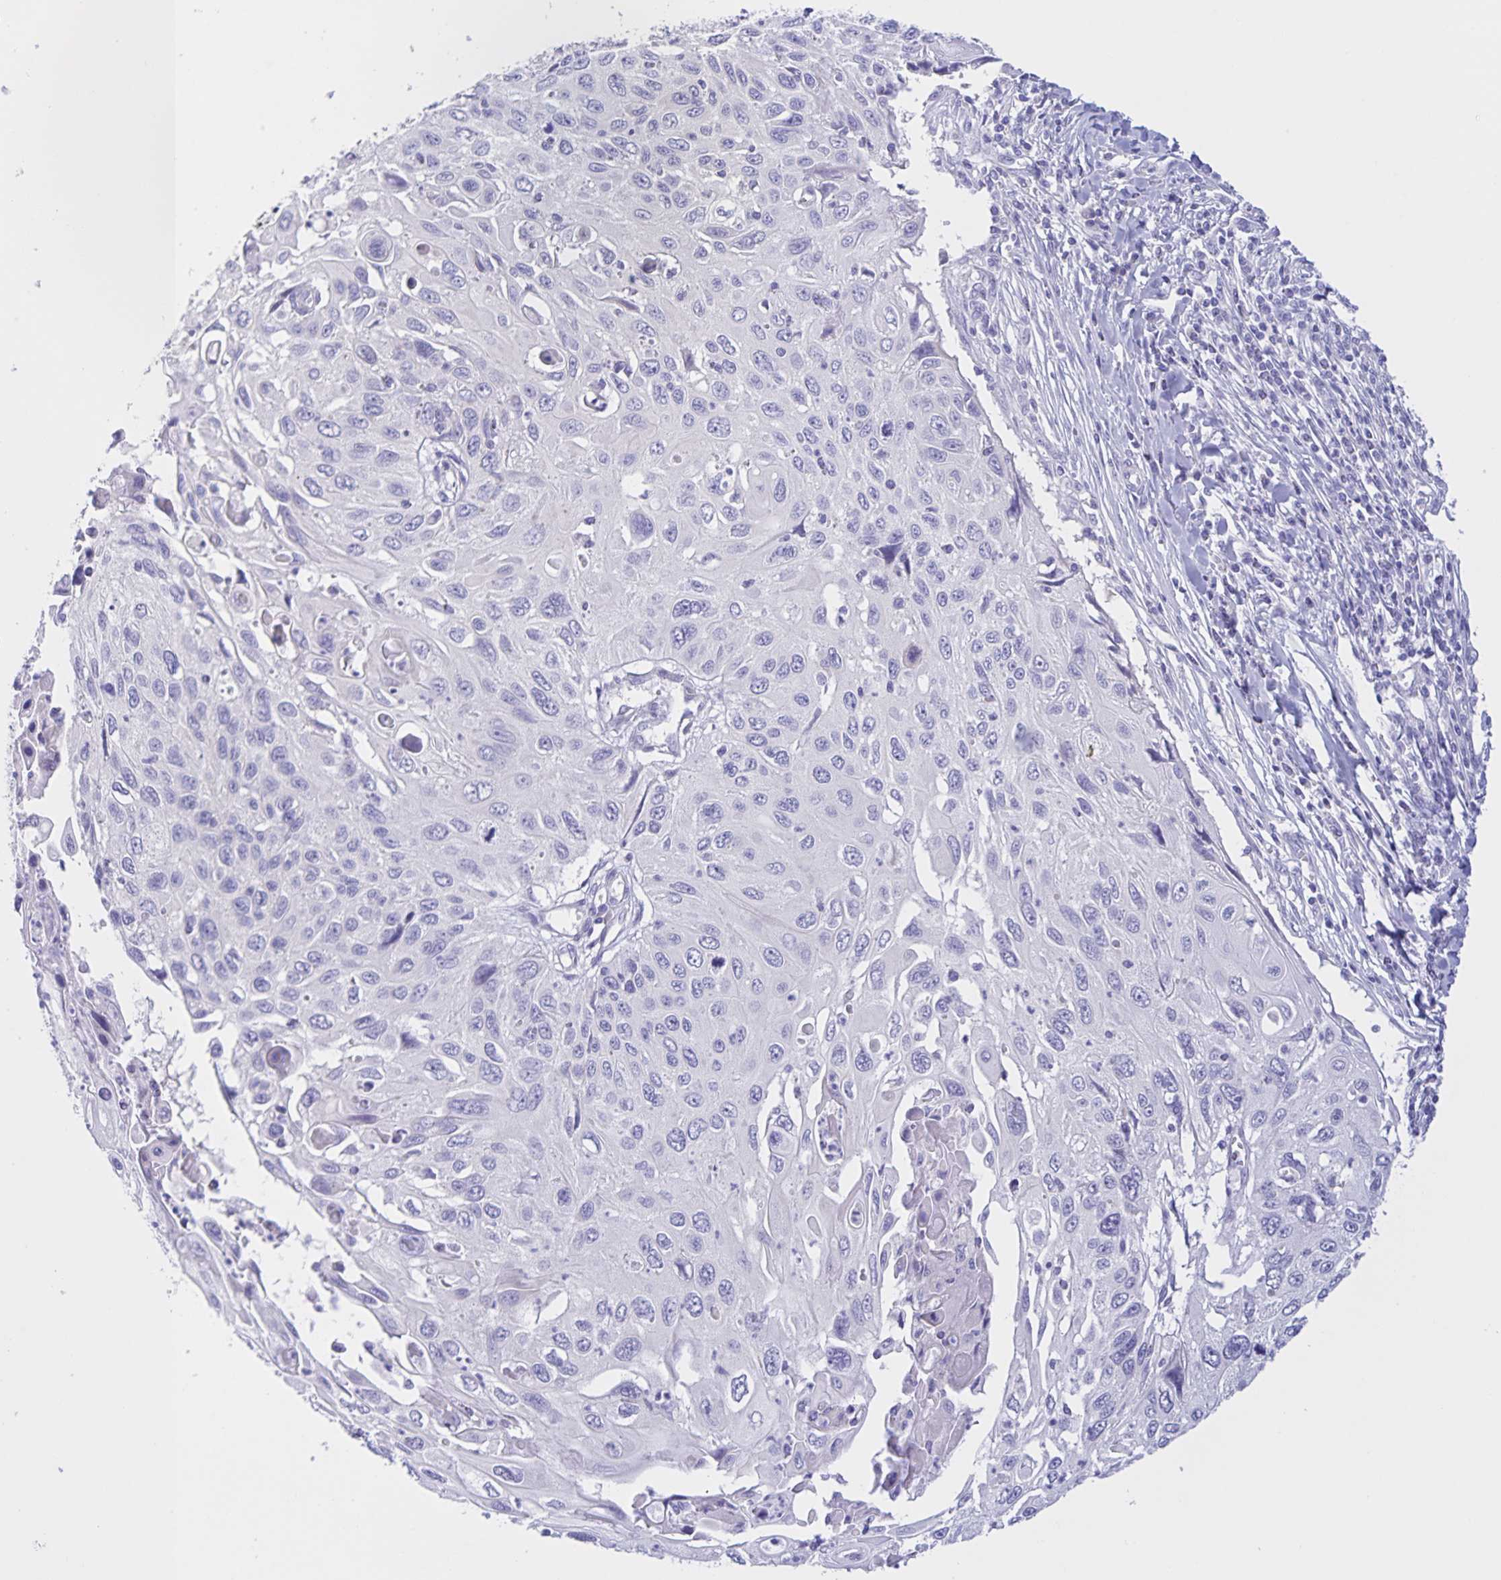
{"staining": {"intensity": "negative", "quantity": "none", "location": "none"}, "tissue": "cervical cancer", "cell_type": "Tumor cells", "image_type": "cancer", "snomed": [{"axis": "morphology", "description": "Squamous cell carcinoma, NOS"}, {"axis": "topography", "description": "Cervix"}], "caption": "Immunohistochemical staining of squamous cell carcinoma (cervical) demonstrates no significant positivity in tumor cells.", "gene": "DMGDH", "patient": {"sex": "female", "age": 70}}